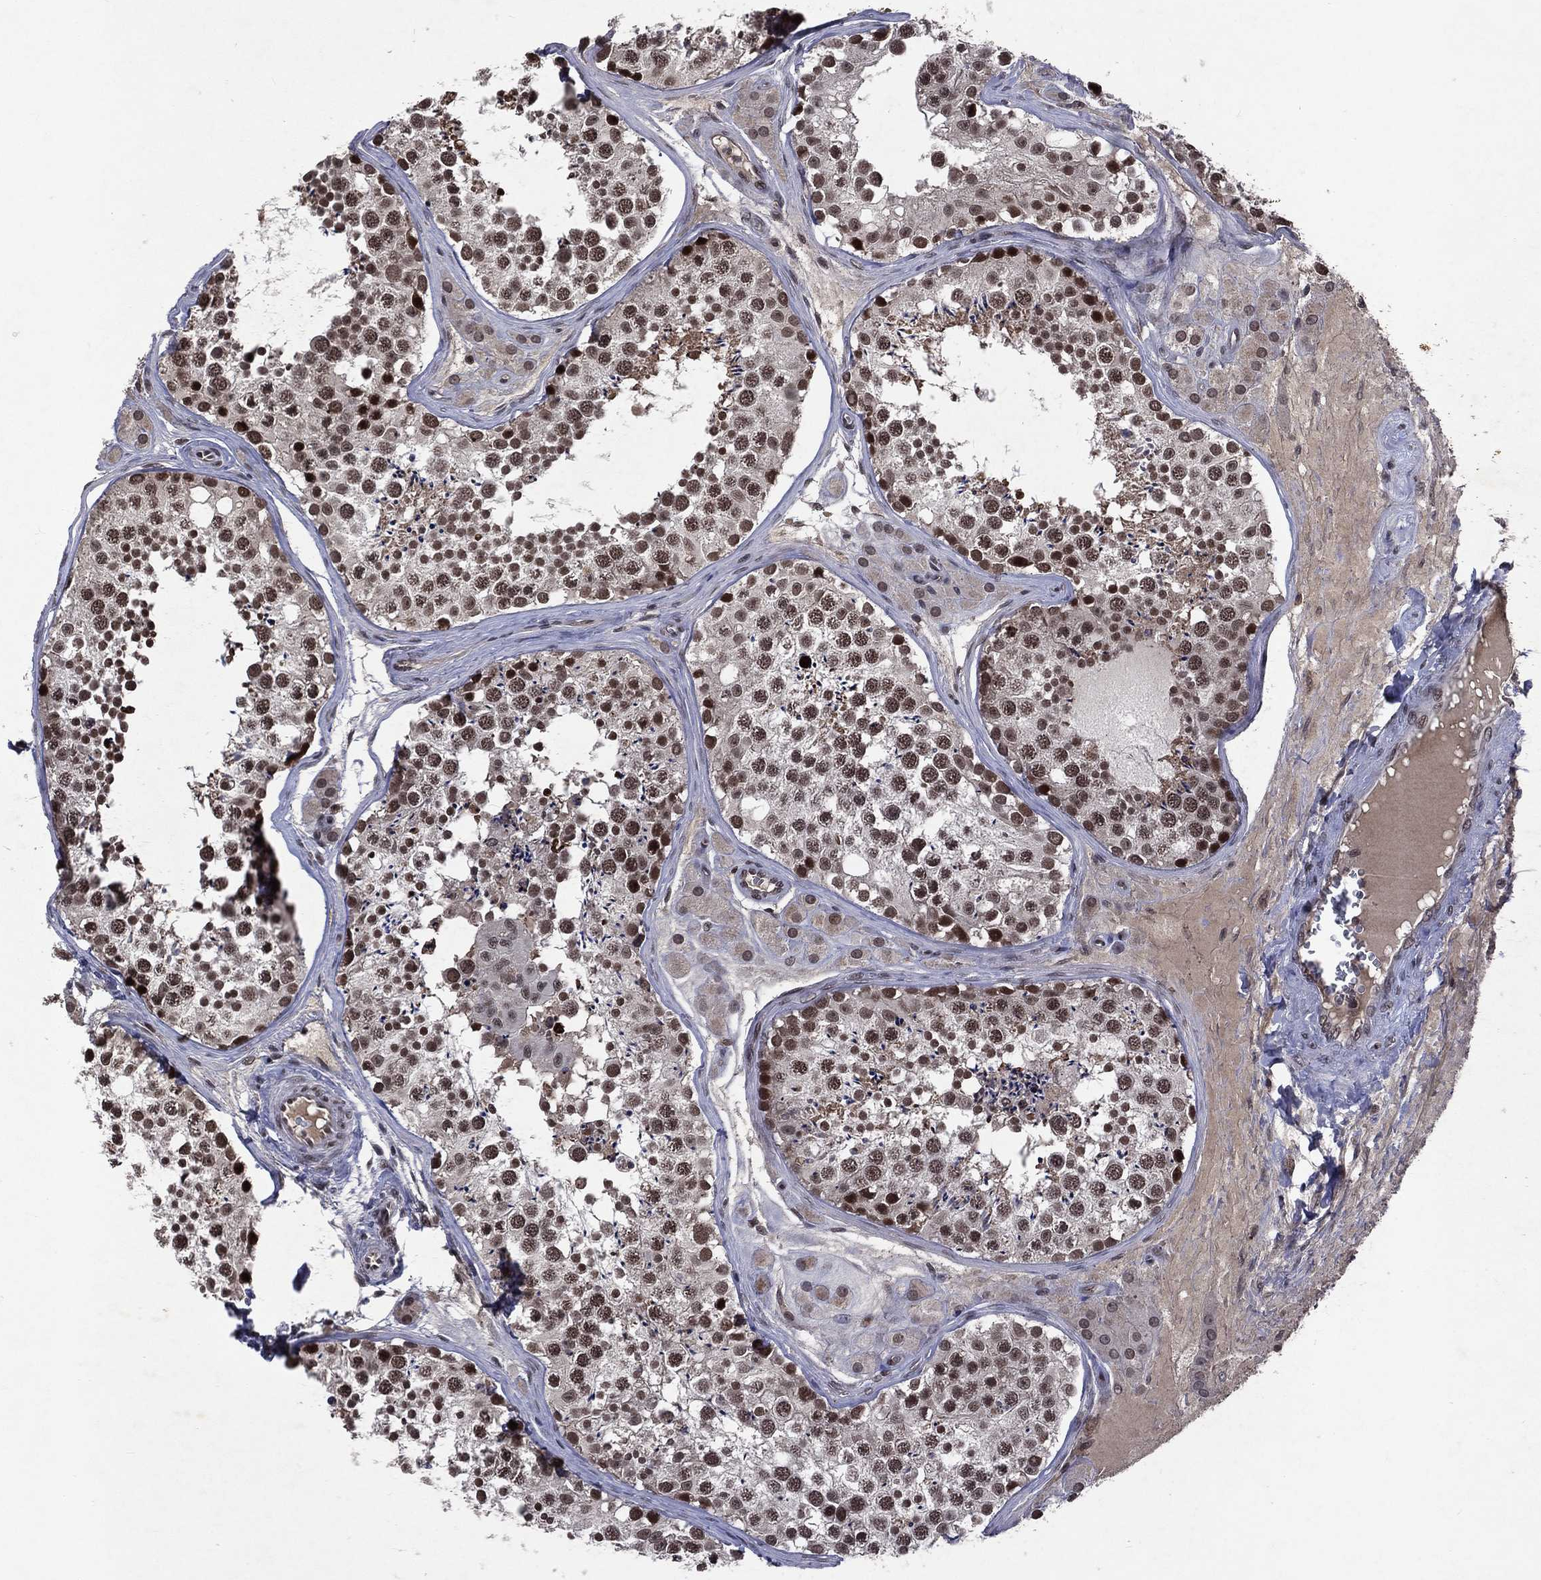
{"staining": {"intensity": "strong", "quantity": ">75%", "location": "nuclear"}, "tissue": "testis", "cell_type": "Cells in seminiferous ducts", "image_type": "normal", "snomed": [{"axis": "morphology", "description": "Normal tissue, NOS"}, {"axis": "topography", "description": "Testis"}], "caption": "Strong nuclear staining is identified in approximately >75% of cells in seminiferous ducts in unremarkable testis.", "gene": "DMAP1", "patient": {"sex": "male", "age": 31}}